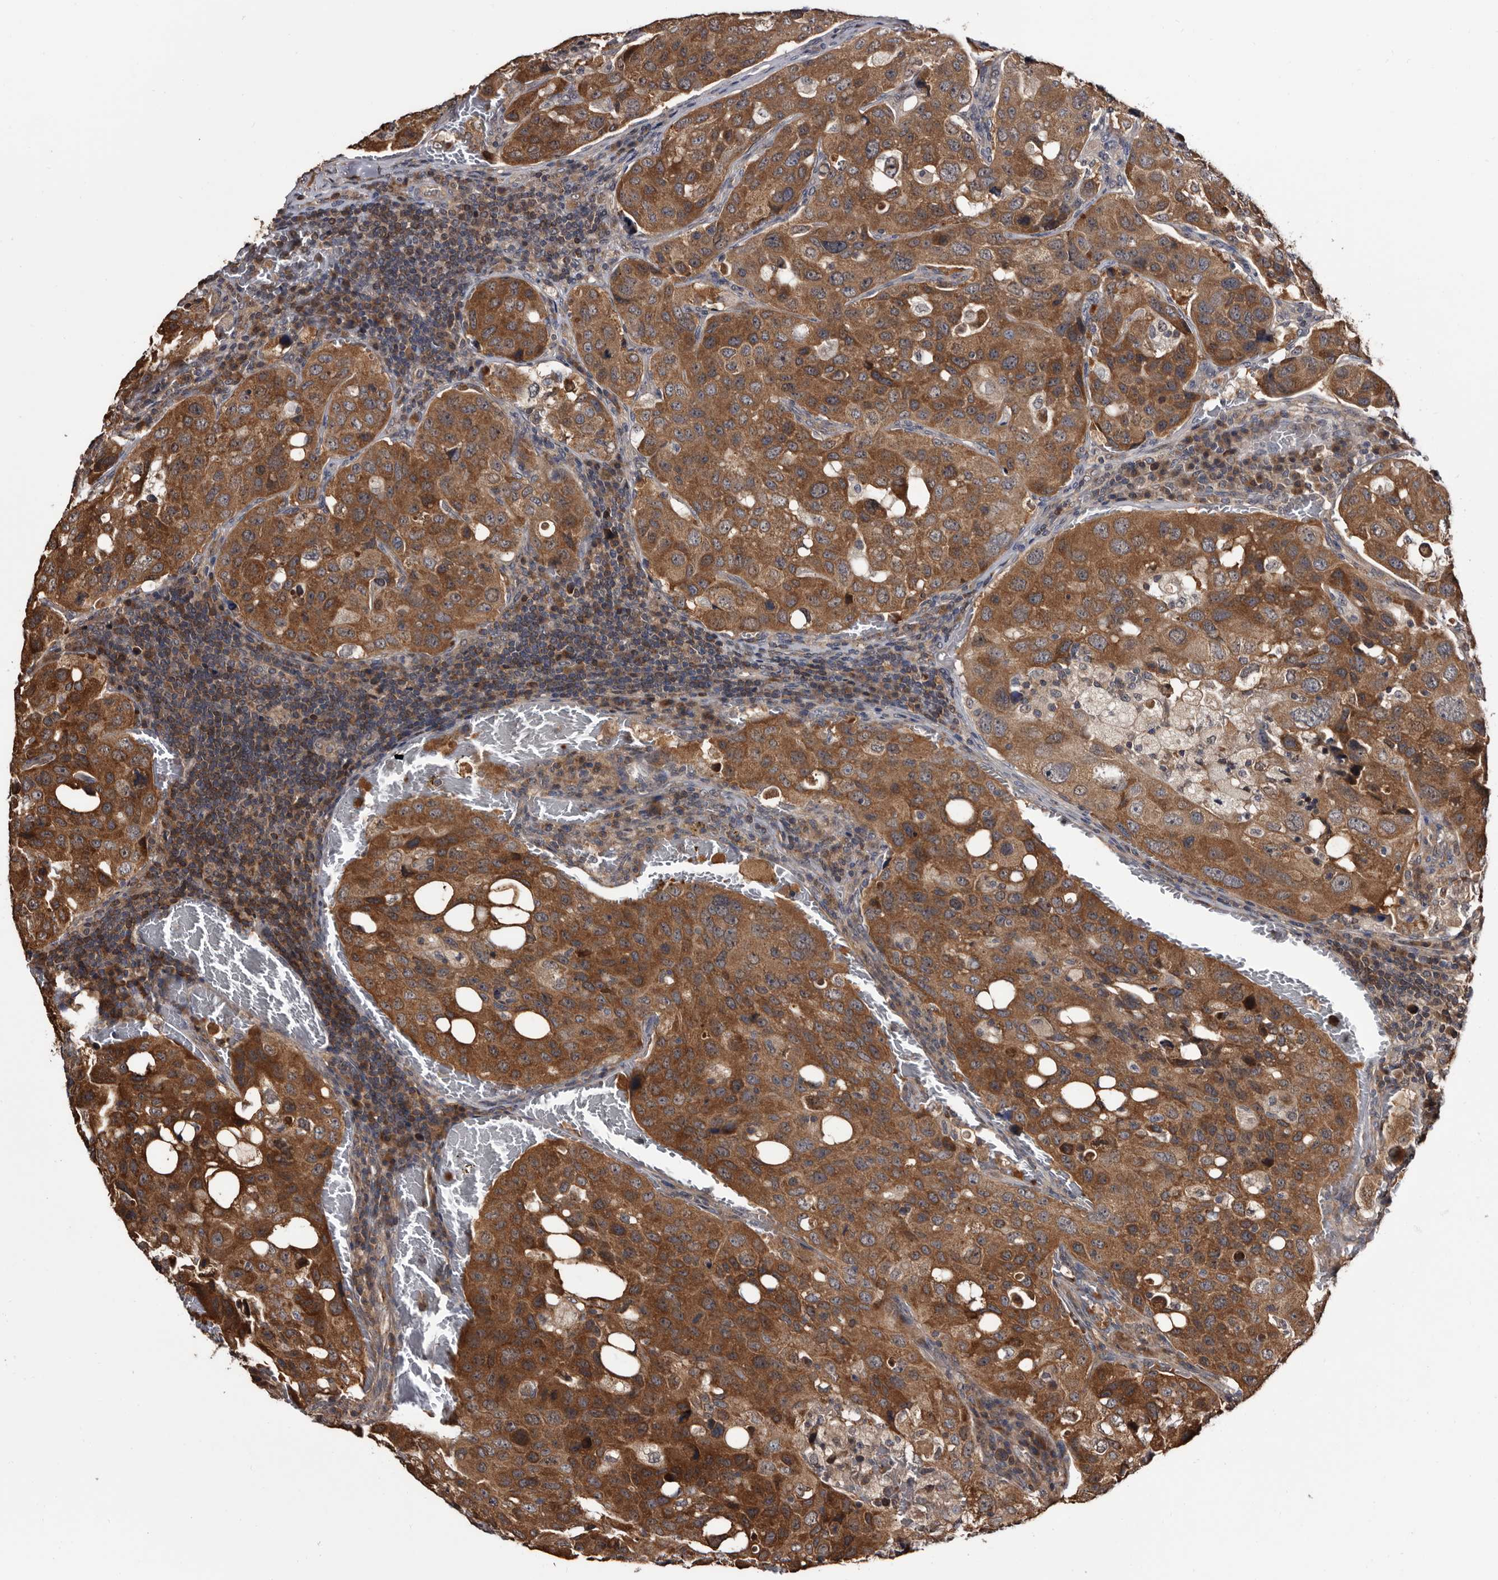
{"staining": {"intensity": "moderate", "quantity": ">75%", "location": "cytoplasmic/membranous"}, "tissue": "urothelial cancer", "cell_type": "Tumor cells", "image_type": "cancer", "snomed": [{"axis": "morphology", "description": "Urothelial carcinoma, High grade"}, {"axis": "topography", "description": "Lymph node"}, {"axis": "topography", "description": "Urinary bladder"}], "caption": "Immunohistochemical staining of human urothelial cancer demonstrates medium levels of moderate cytoplasmic/membranous protein expression in approximately >75% of tumor cells.", "gene": "TTI2", "patient": {"sex": "male", "age": 51}}